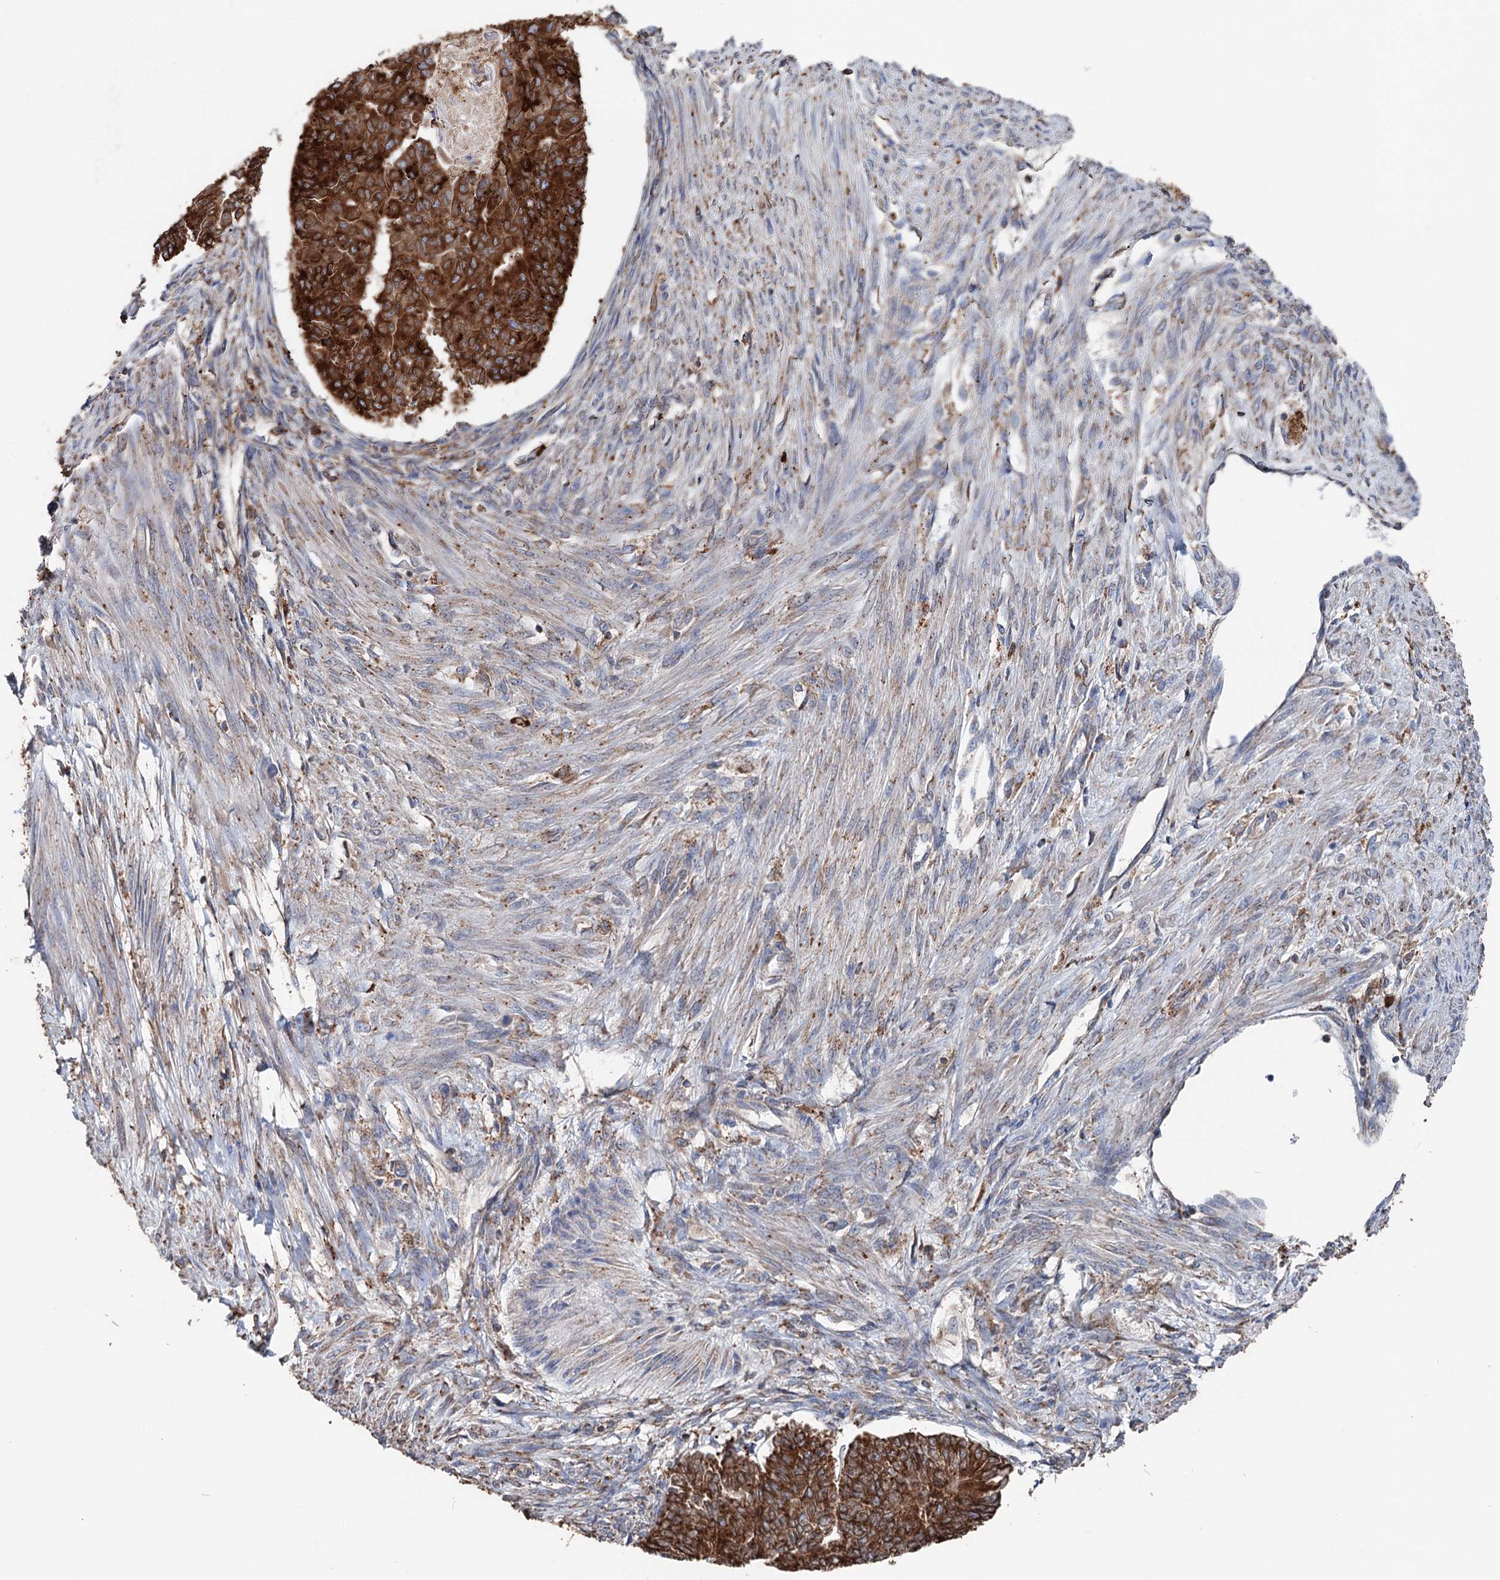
{"staining": {"intensity": "strong", "quantity": ">75%", "location": "cytoplasmic/membranous"}, "tissue": "endometrial cancer", "cell_type": "Tumor cells", "image_type": "cancer", "snomed": [{"axis": "morphology", "description": "Adenocarcinoma, NOS"}, {"axis": "topography", "description": "Endometrium"}], "caption": "Immunohistochemistry (IHC) of human endometrial adenocarcinoma displays high levels of strong cytoplasmic/membranous expression in about >75% of tumor cells.", "gene": "ERP29", "patient": {"sex": "female", "age": 32}}